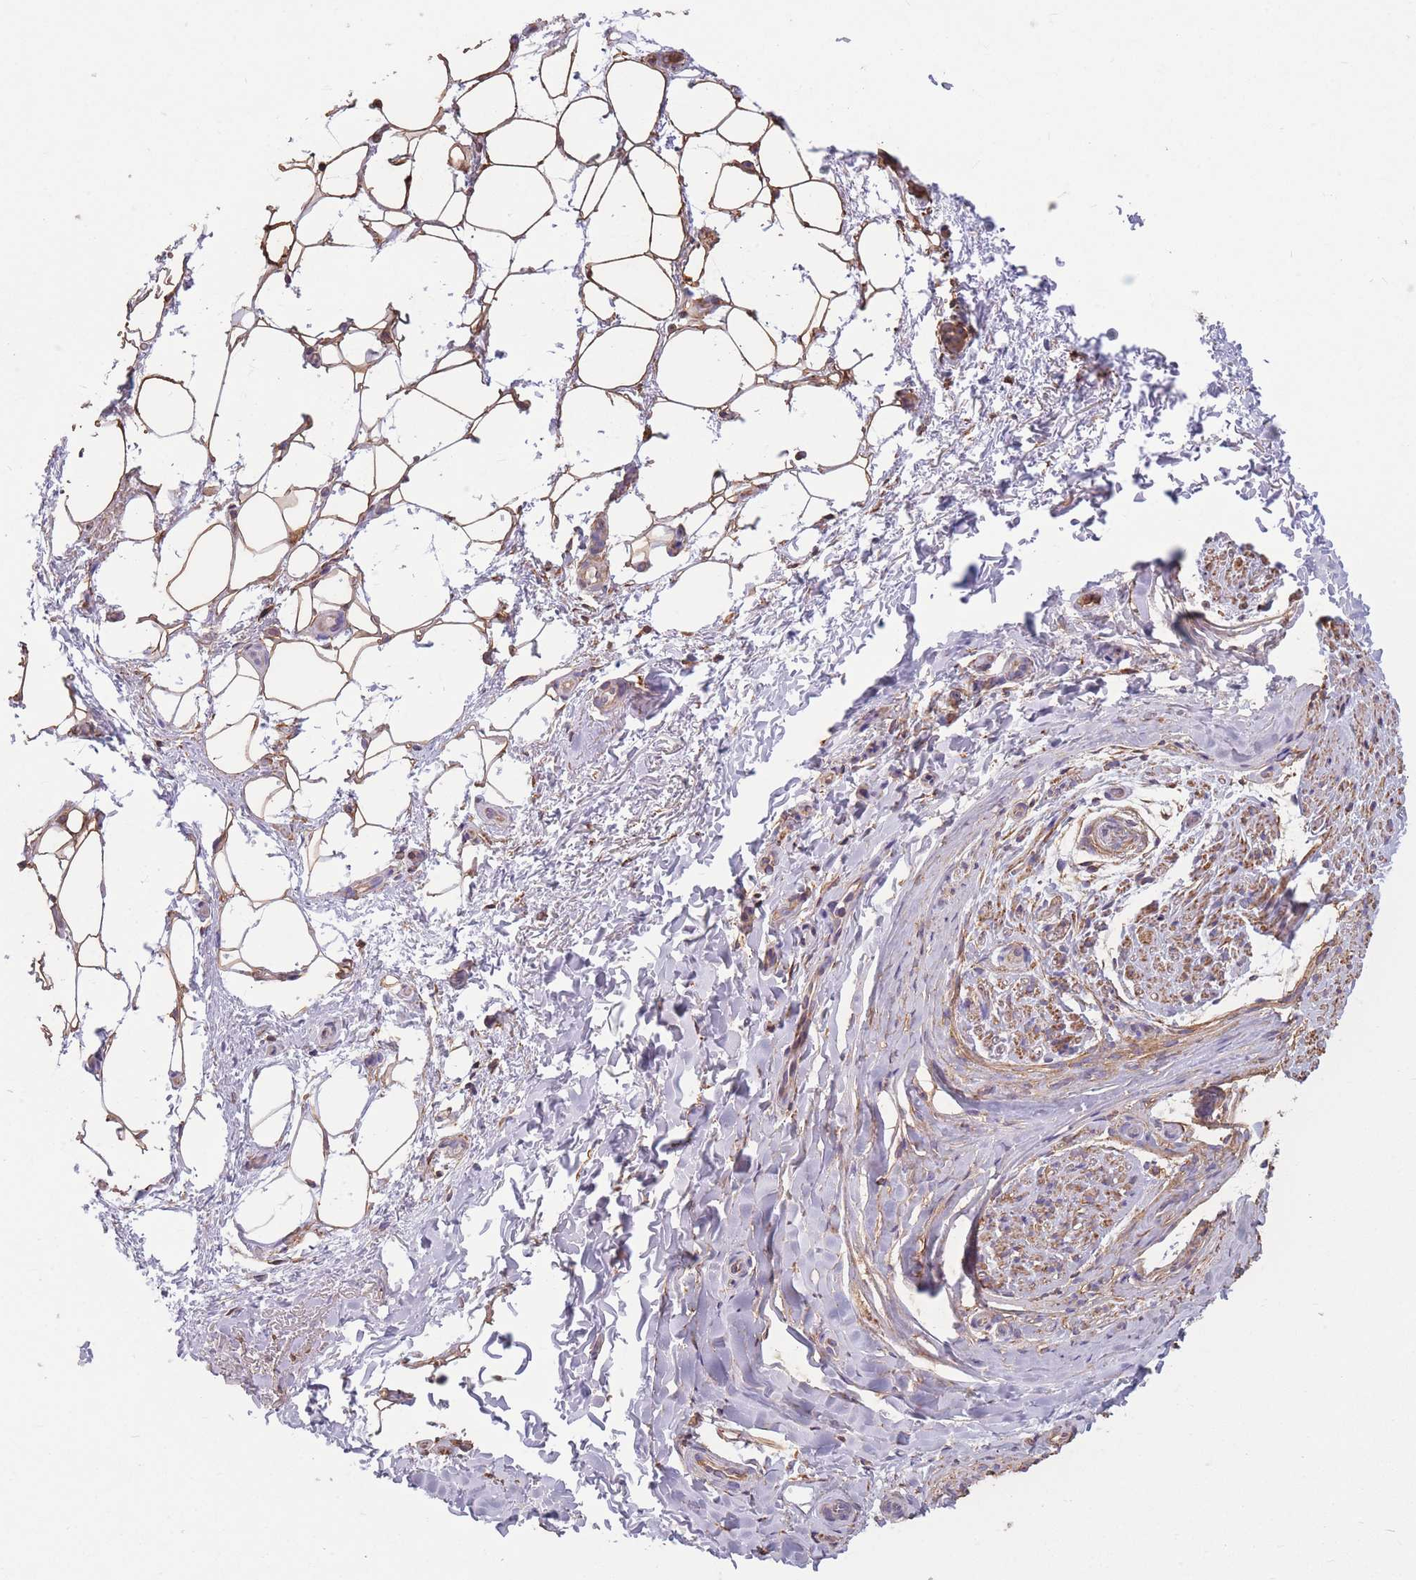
{"staining": {"intensity": "moderate", "quantity": ">75%", "location": "cytoplasmic/membranous"}, "tissue": "adipose tissue", "cell_type": "Adipocytes", "image_type": "normal", "snomed": [{"axis": "morphology", "description": "Normal tissue, NOS"}, {"axis": "topography", "description": "Peripheral nerve tissue"}], "caption": "The immunohistochemical stain shows moderate cytoplasmic/membranous expression in adipocytes of benign adipose tissue.", "gene": "ADD1", "patient": {"sex": "female", "age": 61}}